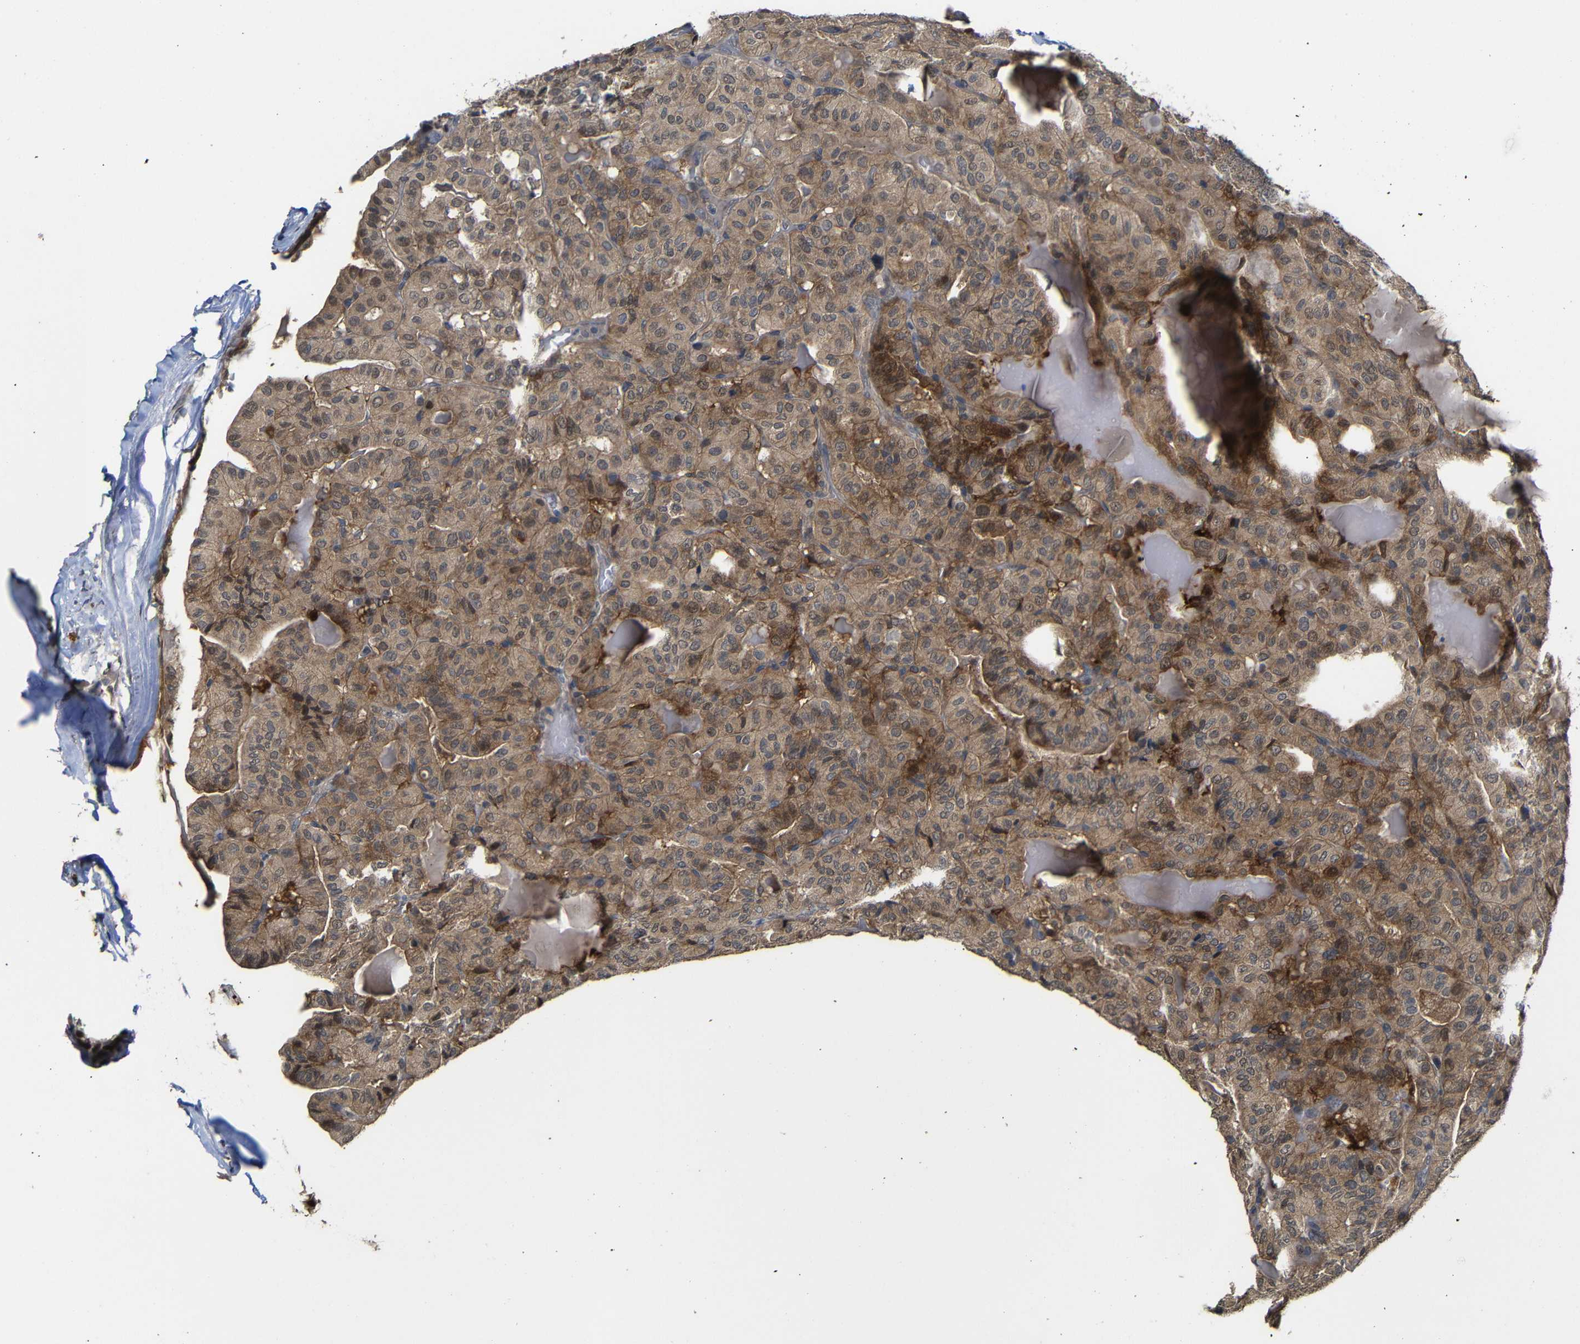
{"staining": {"intensity": "moderate", "quantity": ">75%", "location": "cytoplasmic/membranous"}, "tissue": "thyroid cancer", "cell_type": "Tumor cells", "image_type": "cancer", "snomed": [{"axis": "morphology", "description": "Papillary adenocarcinoma, NOS"}, {"axis": "topography", "description": "Thyroid gland"}], "caption": "Immunohistochemistry (IHC) photomicrograph of human papillary adenocarcinoma (thyroid) stained for a protein (brown), which exhibits medium levels of moderate cytoplasmic/membranous expression in approximately >75% of tumor cells.", "gene": "ATG12", "patient": {"sex": "male", "age": 77}}